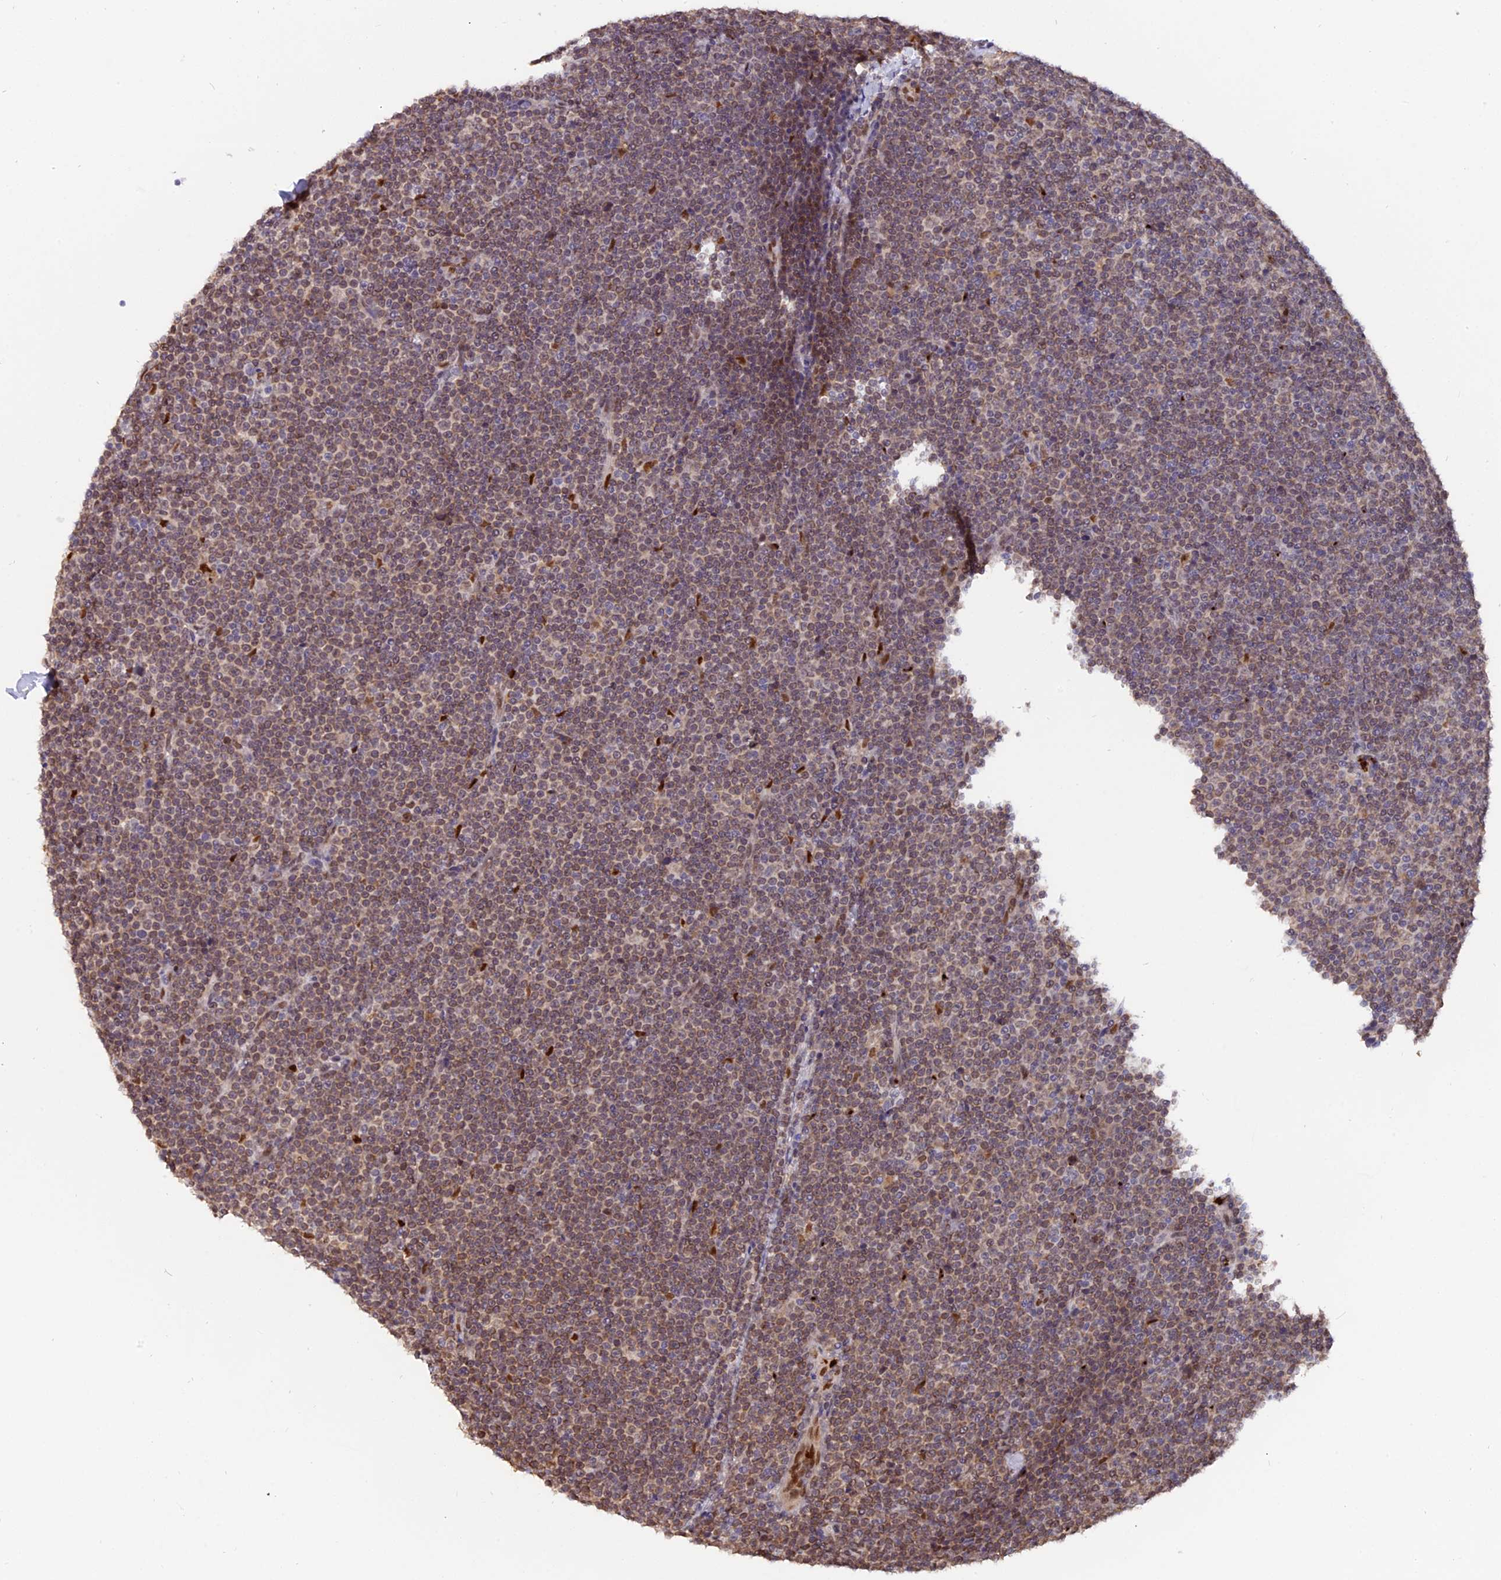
{"staining": {"intensity": "weak", "quantity": ">75%", "location": "nuclear"}, "tissue": "lymphoma", "cell_type": "Tumor cells", "image_type": "cancer", "snomed": [{"axis": "morphology", "description": "Malignant lymphoma, non-Hodgkin's type, Low grade"}, {"axis": "topography", "description": "Lymph node"}], "caption": "Immunohistochemical staining of low-grade malignant lymphoma, non-Hodgkin's type demonstrates low levels of weak nuclear staining in about >75% of tumor cells. The staining was performed using DAB (3,3'-diaminobenzidine), with brown indicating positive protein expression. Nuclei are stained blue with hematoxylin.", "gene": "FAM118B", "patient": {"sex": "female", "age": 67}}